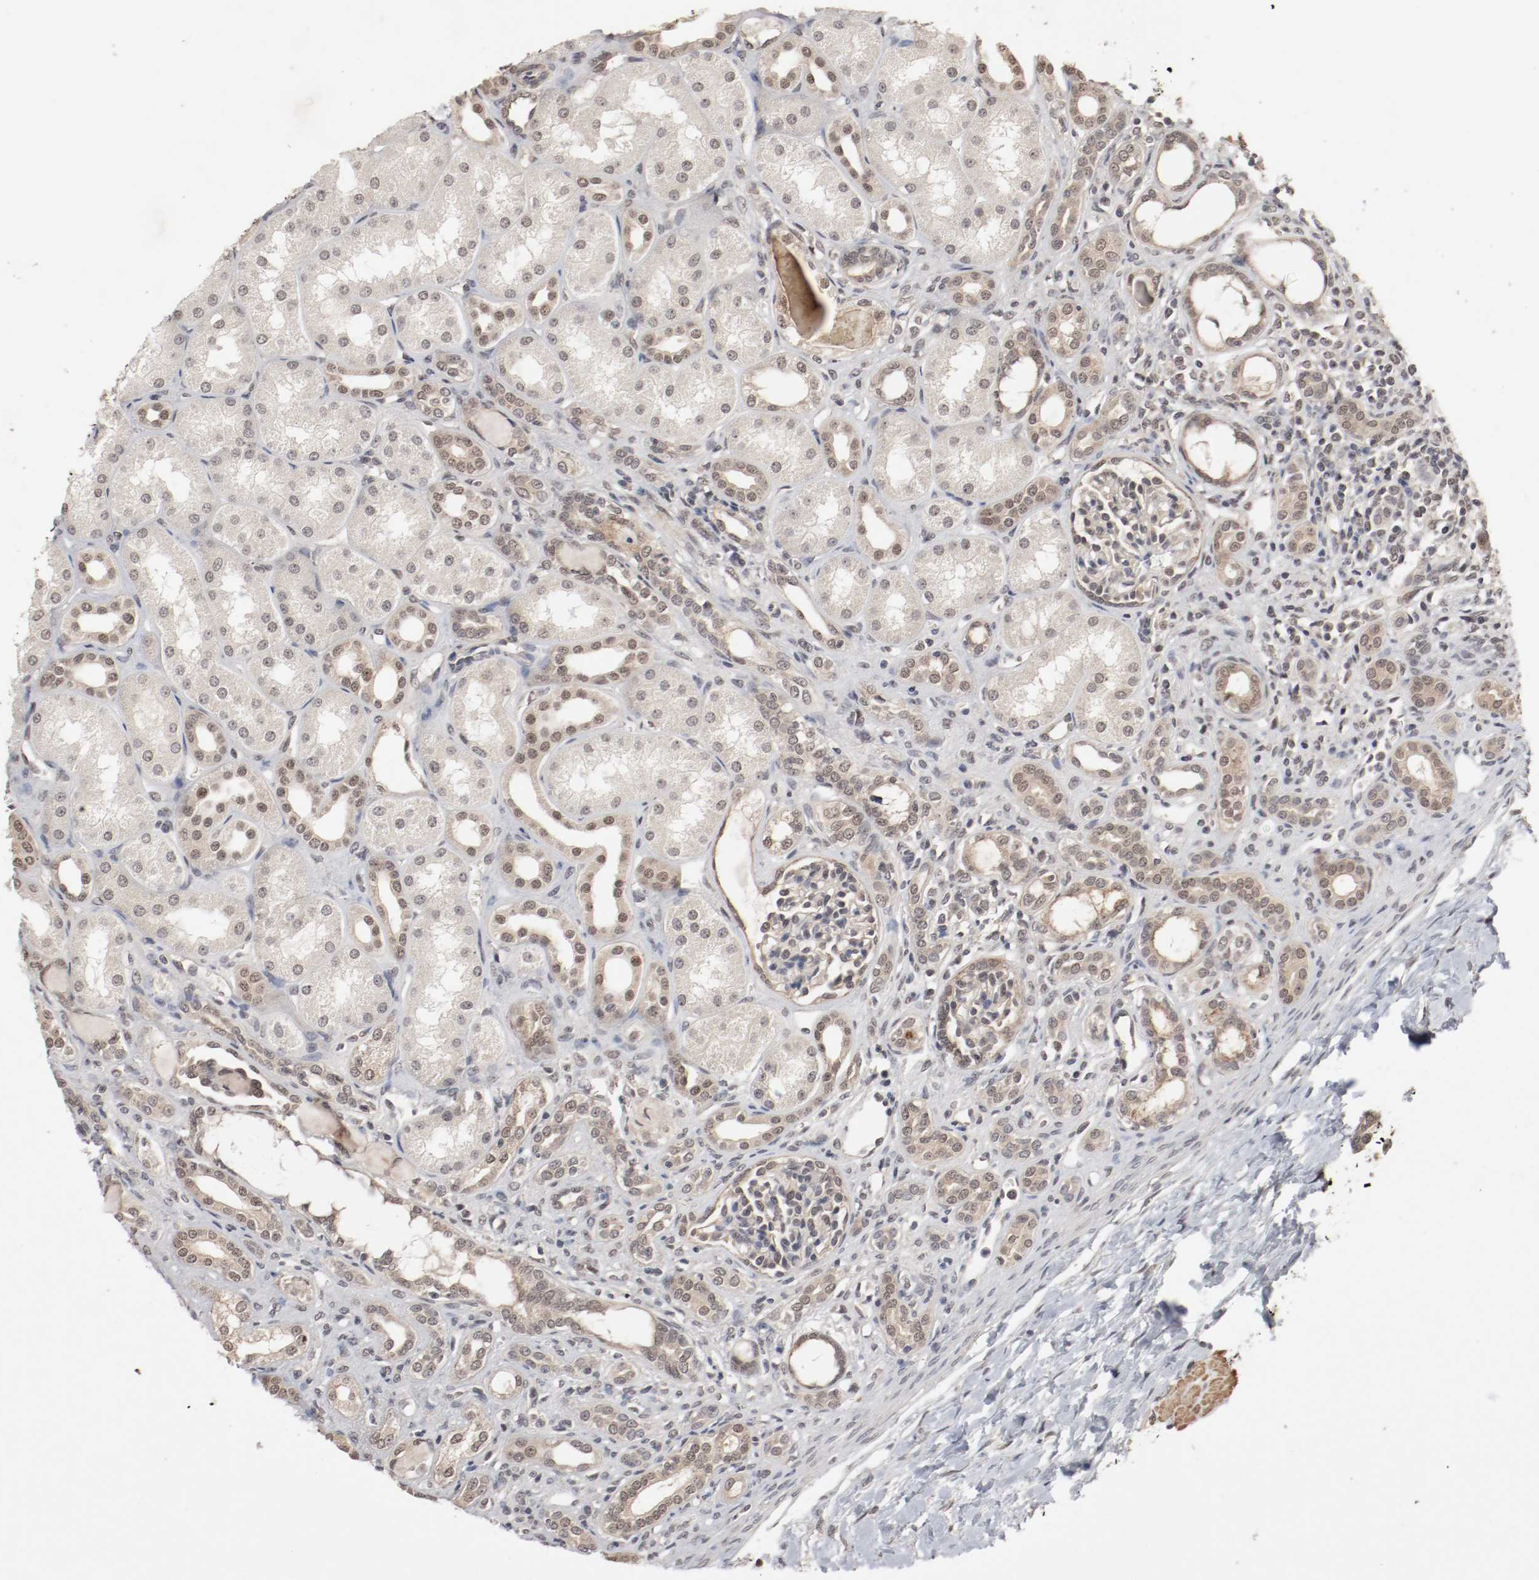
{"staining": {"intensity": "moderate", "quantity": "25%-75%", "location": "cytoplasmic/membranous,nuclear"}, "tissue": "kidney", "cell_type": "Cells in glomeruli", "image_type": "normal", "snomed": [{"axis": "morphology", "description": "Normal tissue, NOS"}, {"axis": "topography", "description": "Kidney"}], "caption": "Moderate cytoplasmic/membranous,nuclear expression for a protein is seen in approximately 25%-75% of cells in glomeruli of normal kidney using immunohistochemistry.", "gene": "CSNK2B", "patient": {"sex": "male", "age": 7}}